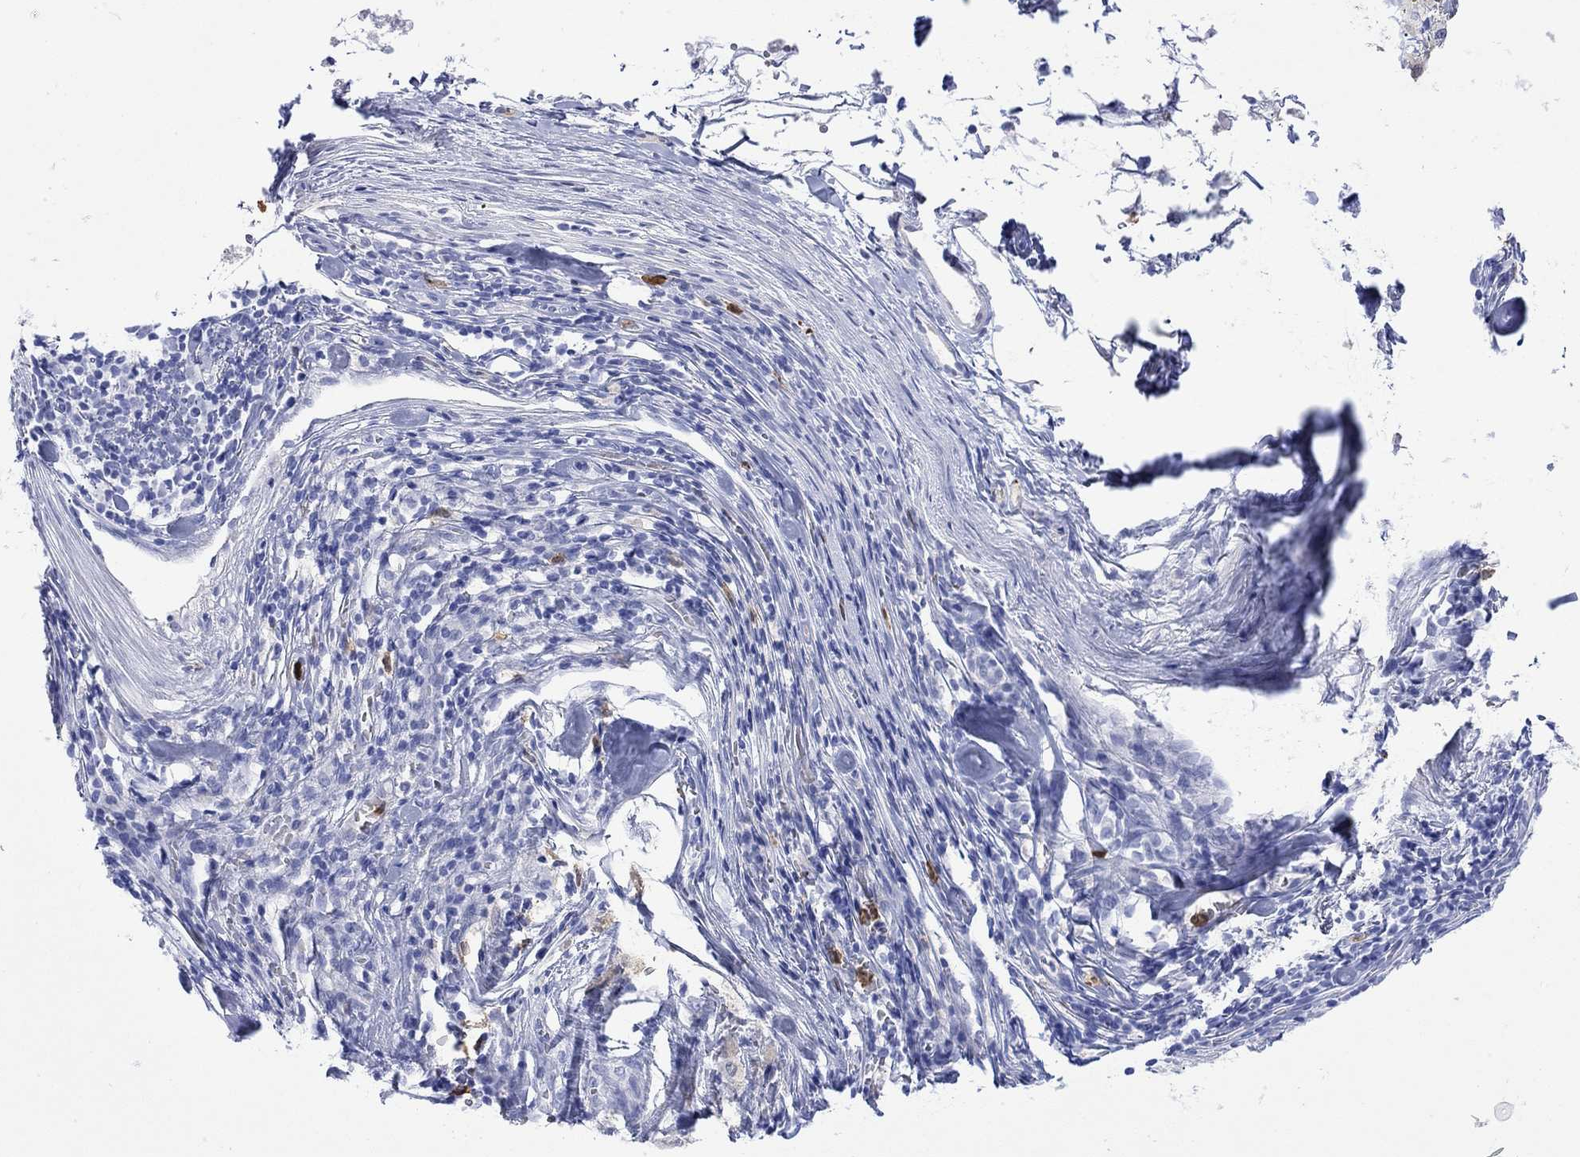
{"staining": {"intensity": "negative", "quantity": "none", "location": "none"}, "tissue": "melanoma", "cell_type": "Tumor cells", "image_type": "cancer", "snomed": [{"axis": "morphology", "description": "Malignant melanoma, Metastatic site"}, {"axis": "topography", "description": "Lymph node"}], "caption": "Immunohistochemistry photomicrograph of neoplastic tissue: human malignant melanoma (metastatic site) stained with DAB (3,3'-diaminobenzidine) demonstrates no significant protein expression in tumor cells. (Brightfield microscopy of DAB immunohistochemistry at high magnification).", "gene": "LINGO3", "patient": {"sex": "female", "age": 64}}